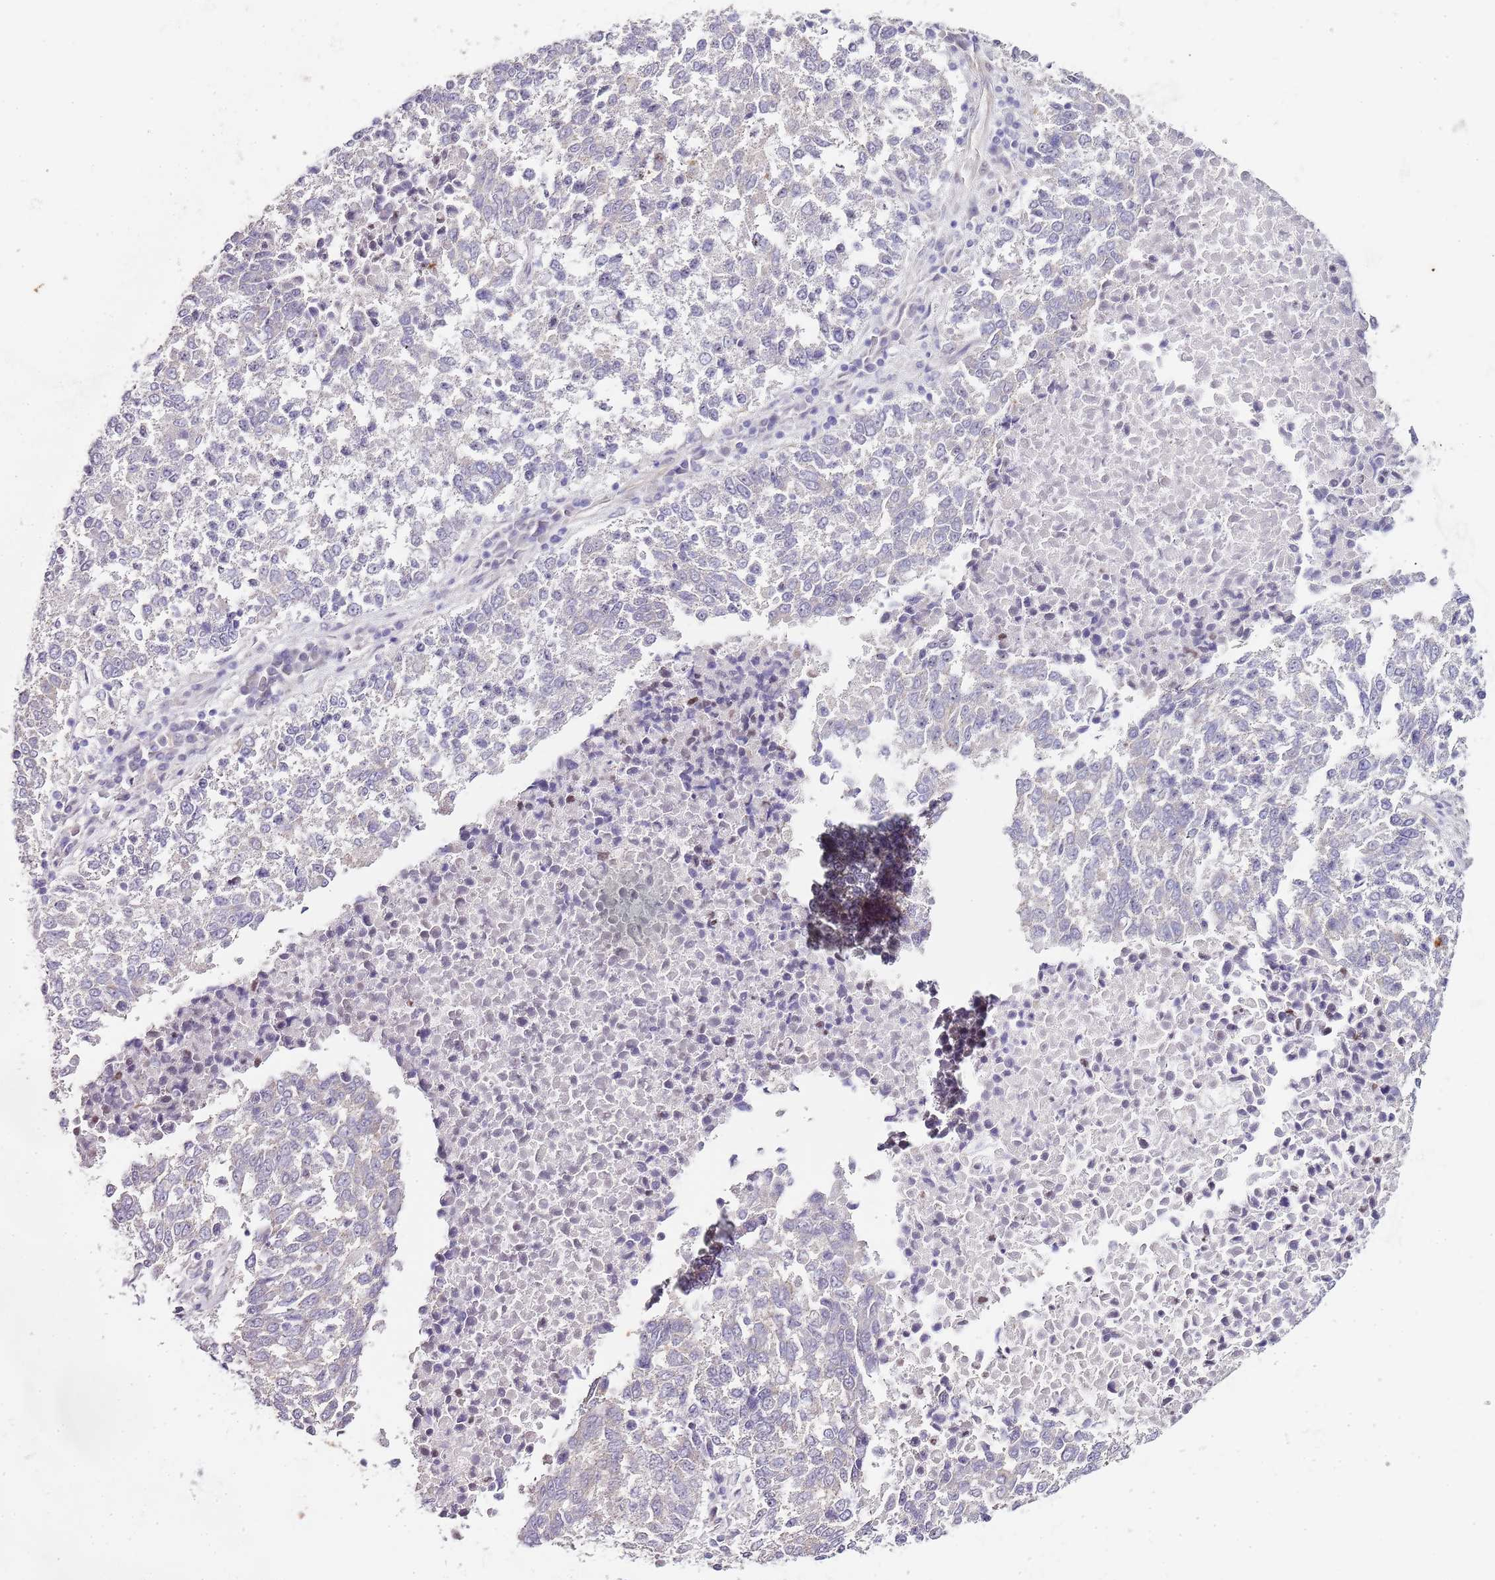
{"staining": {"intensity": "negative", "quantity": "none", "location": "none"}, "tissue": "lung cancer", "cell_type": "Tumor cells", "image_type": "cancer", "snomed": [{"axis": "morphology", "description": "Squamous cell carcinoma, NOS"}, {"axis": "topography", "description": "Lung"}], "caption": "This micrograph is of lung cancer stained with IHC to label a protein in brown with the nuclei are counter-stained blue. There is no expression in tumor cells. Brightfield microscopy of IHC stained with DAB (3,3'-diaminobenzidine) (brown) and hematoxylin (blue), captured at high magnification.", "gene": "TBC1D9", "patient": {"sex": "male", "age": 73}}